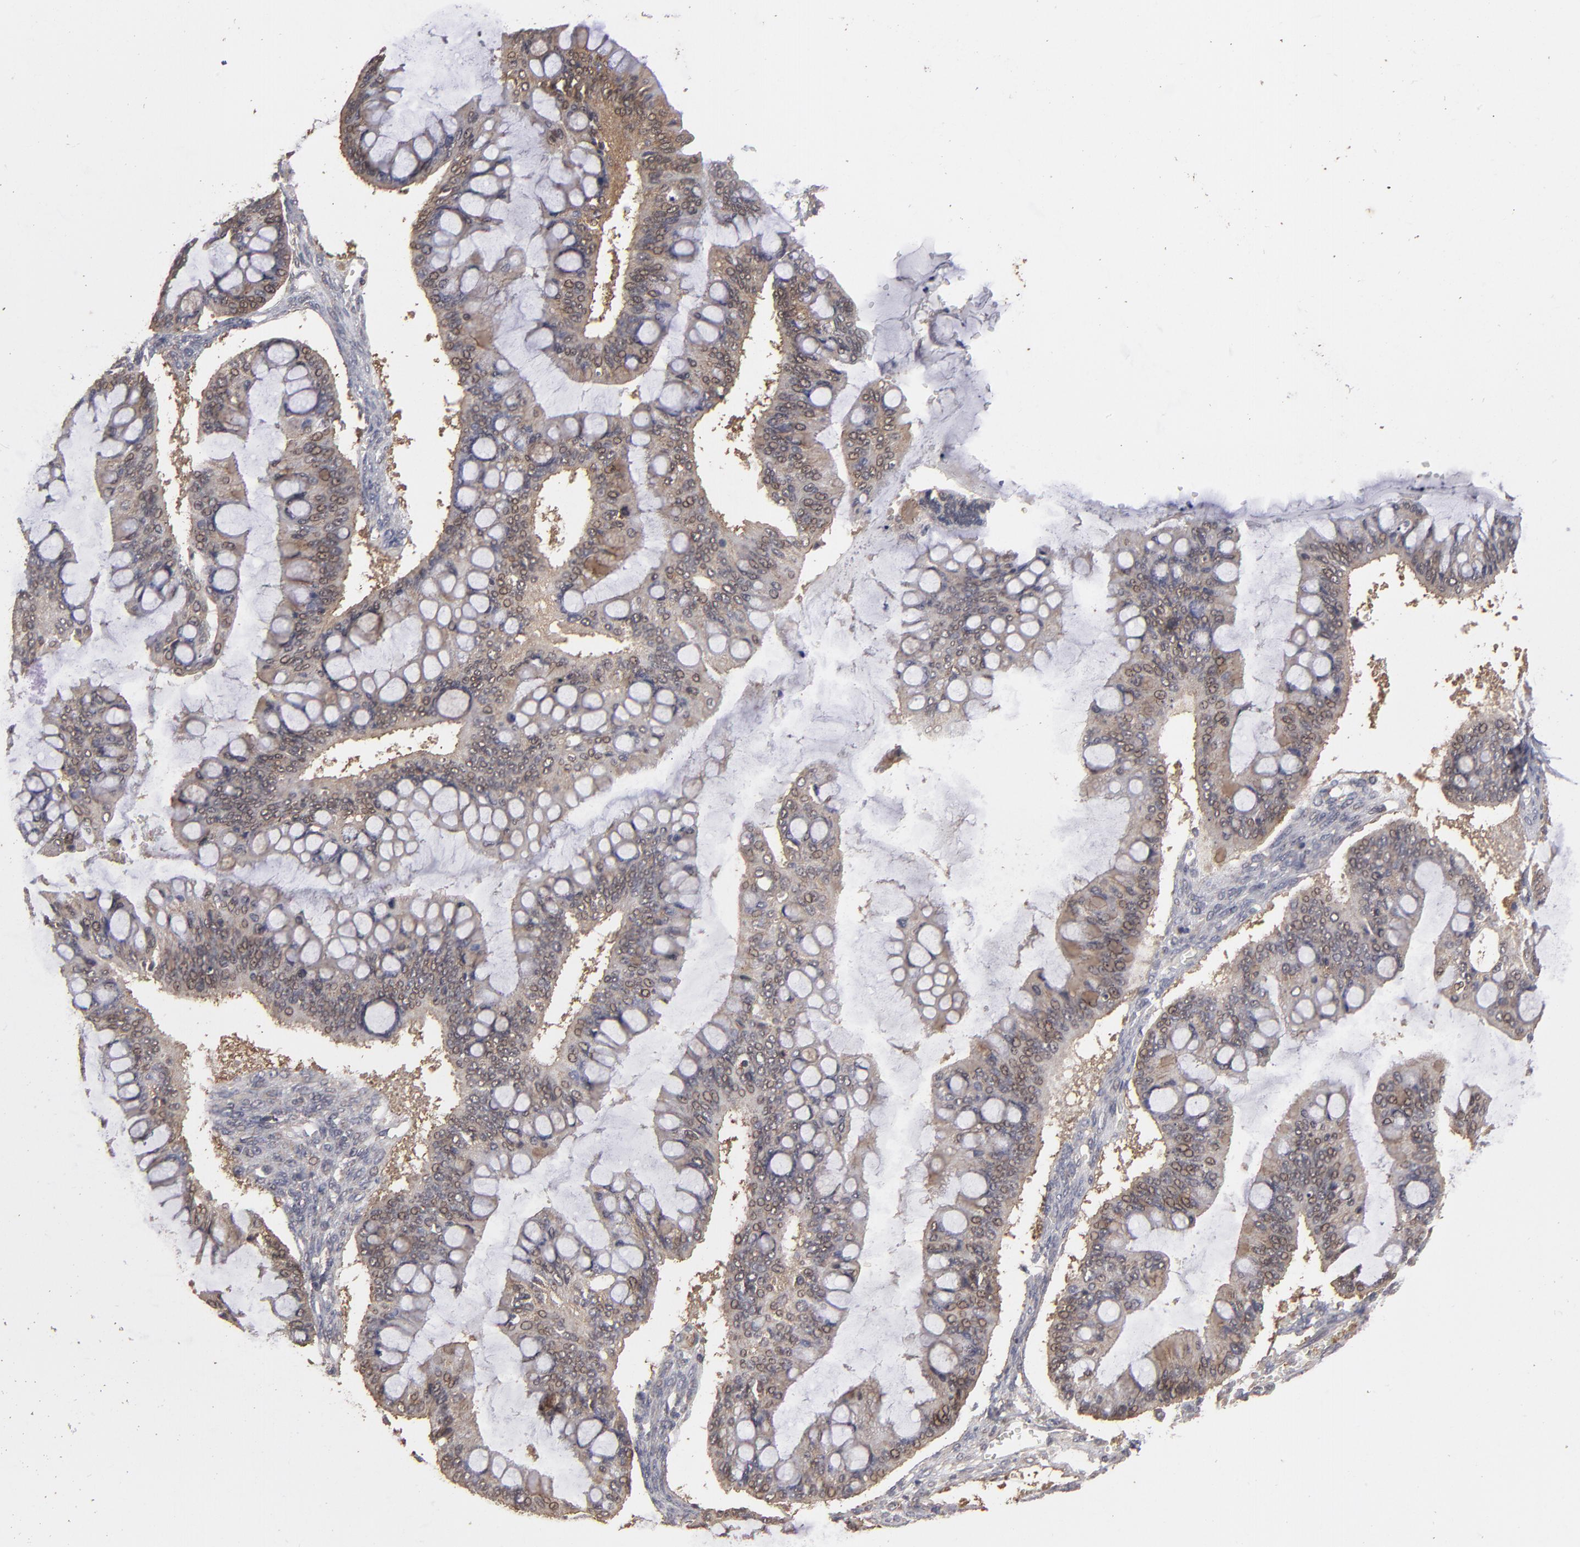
{"staining": {"intensity": "weak", "quantity": ">75%", "location": "cytoplasmic/membranous"}, "tissue": "ovarian cancer", "cell_type": "Tumor cells", "image_type": "cancer", "snomed": [{"axis": "morphology", "description": "Cystadenocarcinoma, mucinous, NOS"}, {"axis": "topography", "description": "Ovary"}], "caption": "Immunohistochemistry (IHC) image of human ovarian cancer (mucinous cystadenocarcinoma) stained for a protein (brown), which displays low levels of weak cytoplasmic/membranous expression in approximately >75% of tumor cells.", "gene": "MMP2", "patient": {"sex": "female", "age": 73}}